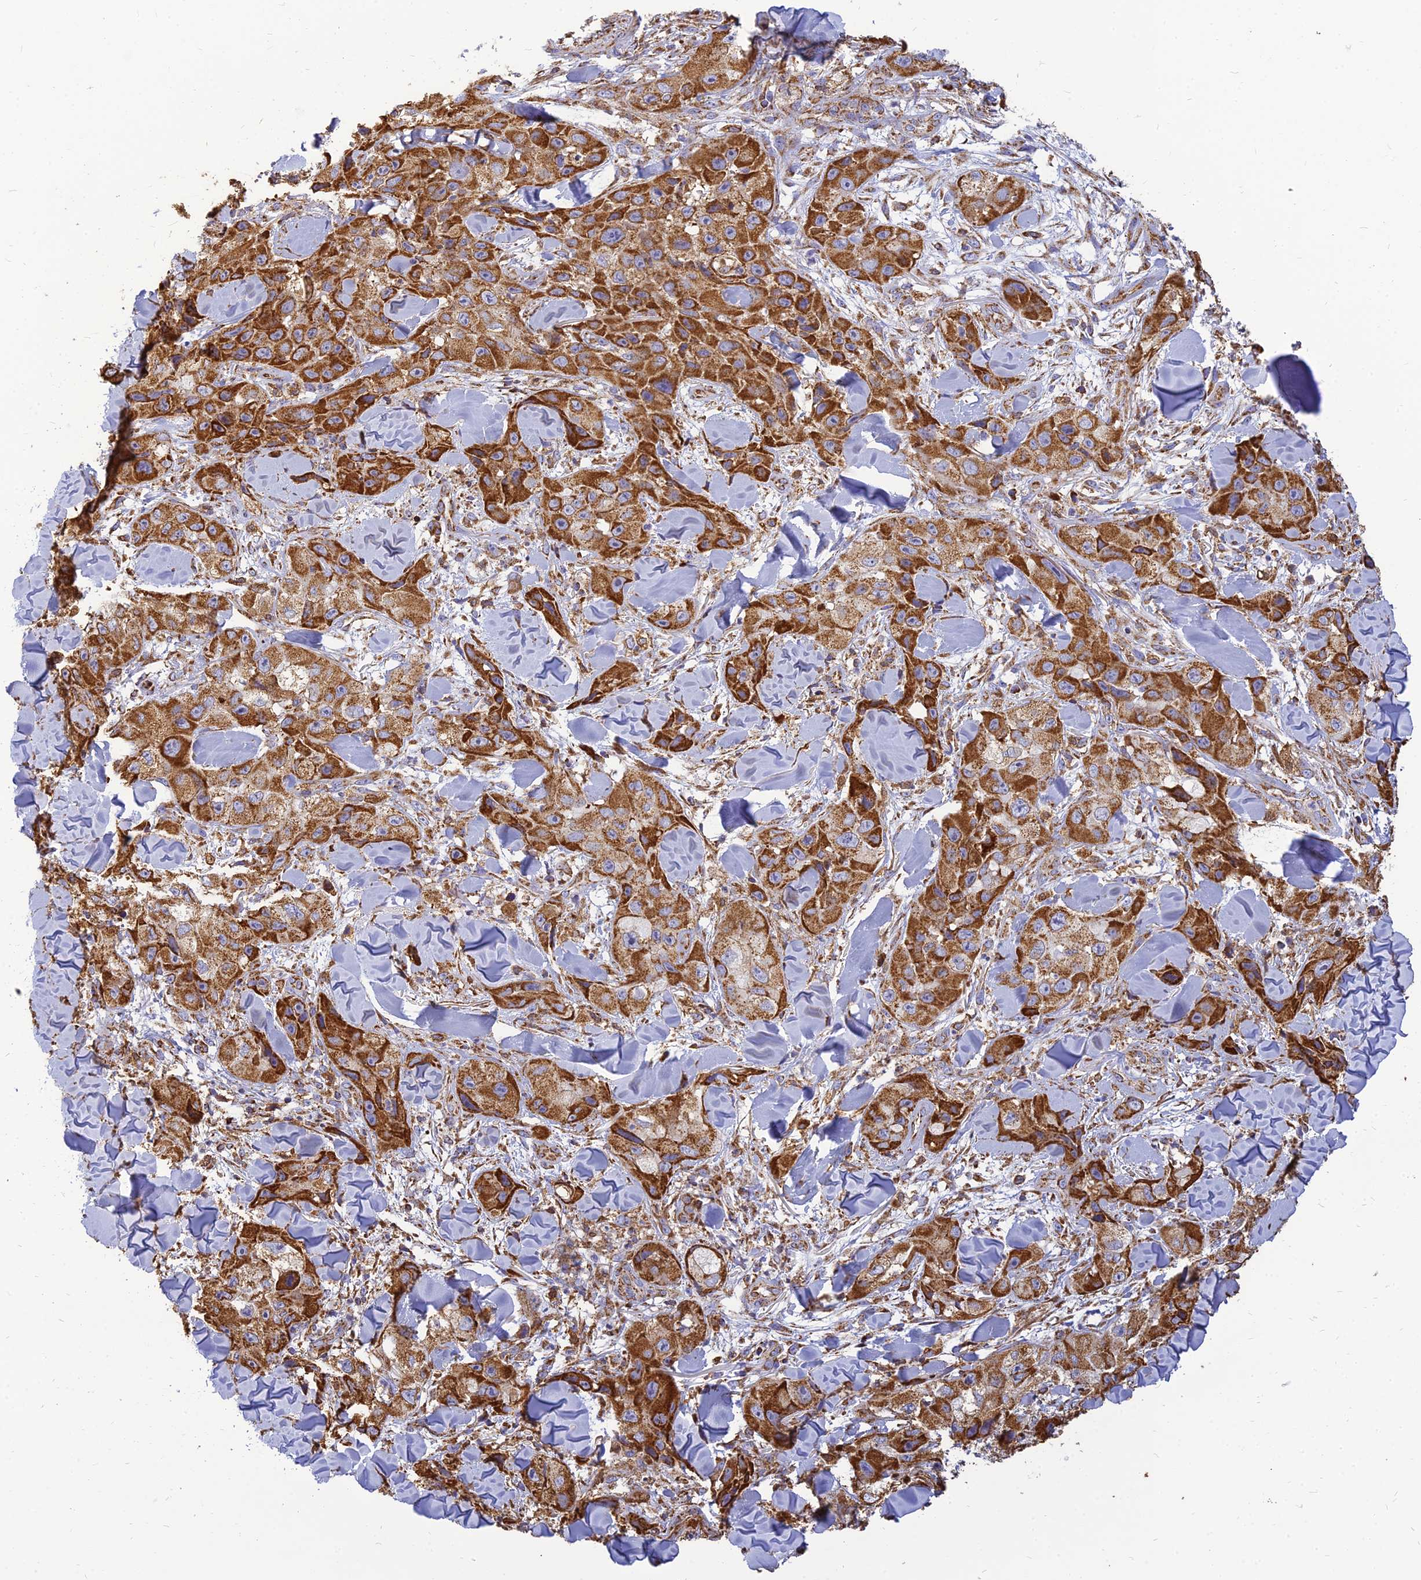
{"staining": {"intensity": "strong", "quantity": ">75%", "location": "cytoplasmic/membranous"}, "tissue": "skin cancer", "cell_type": "Tumor cells", "image_type": "cancer", "snomed": [{"axis": "morphology", "description": "Squamous cell carcinoma, NOS"}, {"axis": "topography", "description": "Skin"}, {"axis": "topography", "description": "Subcutis"}], "caption": "The photomicrograph reveals immunohistochemical staining of skin cancer (squamous cell carcinoma). There is strong cytoplasmic/membranous positivity is appreciated in about >75% of tumor cells.", "gene": "THUMPD2", "patient": {"sex": "male", "age": 73}}